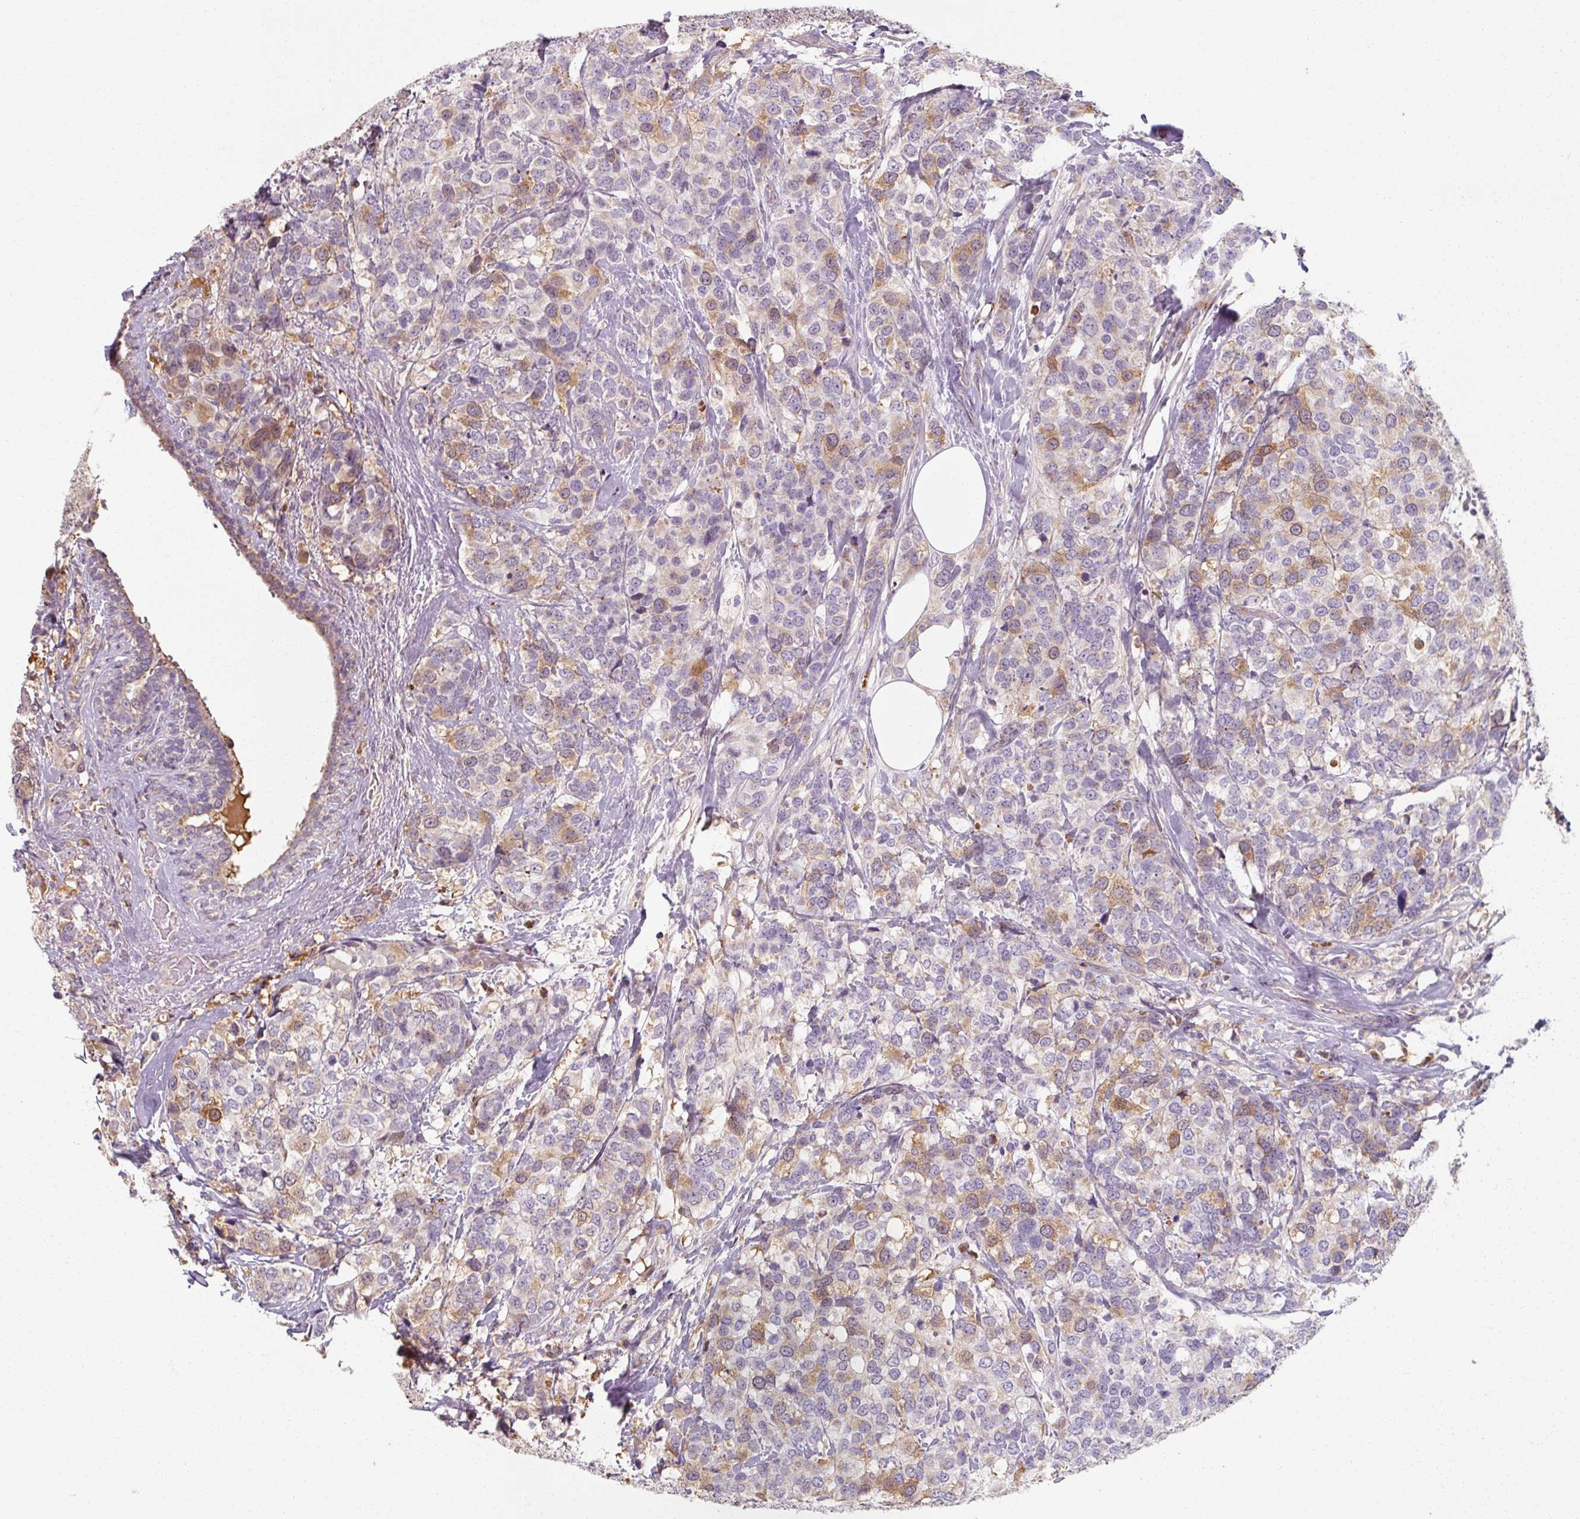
{"staining": {"intensity": "moderate", "quantity": "<25%", "location": "cytoplasmic/membranous"}, "tissue": "breast cancer", "cell_type": "Tumor cells", "image_type": "cancer", "snomed": [{"axis": "morphology", "description": "Lobular carcinoma"}, {"axis": "topography", "description": "Breast"}], "caption": "There is low levels of moderate cytoplasmic/membranous expression in tumor cells of breast lobular carcinoma, as demonstrated by immunohistochemical staining (brown color).", "gene": "TSEN54", "patient": {"sex": "female", "age": 59}}